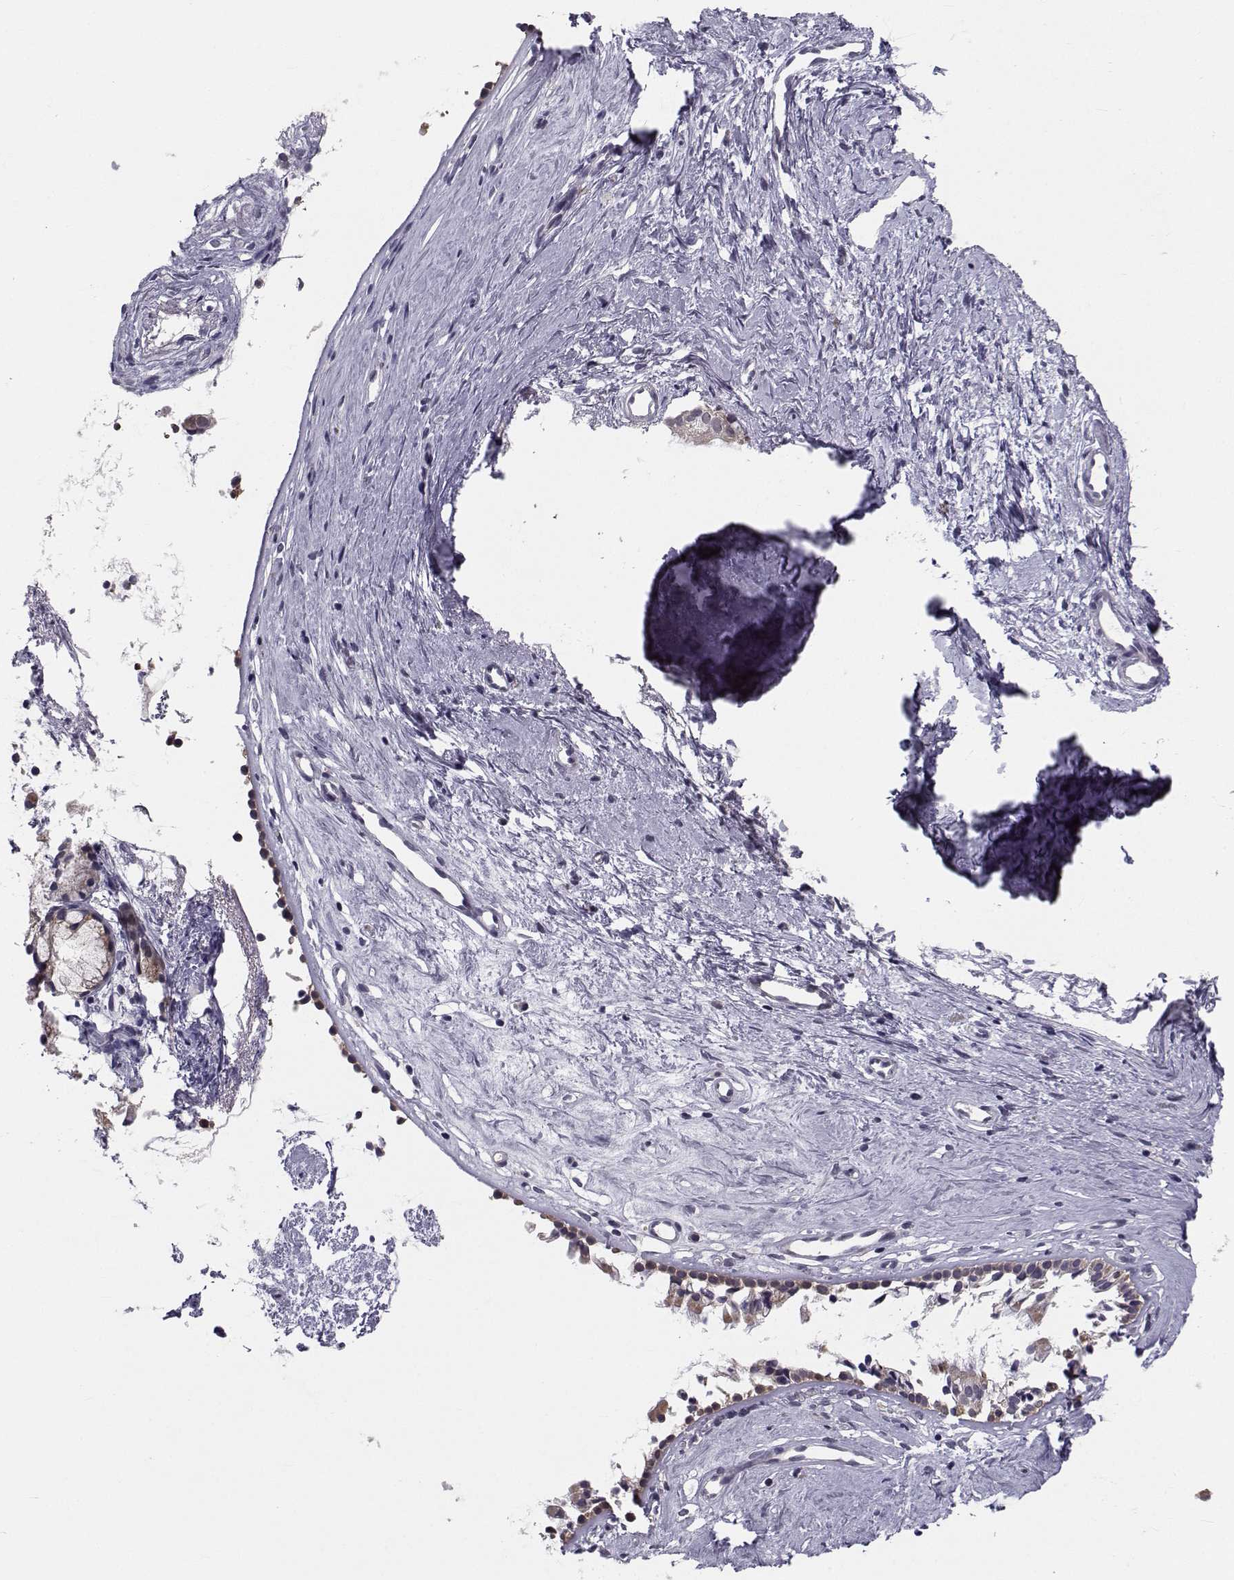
{"staining": {"intensity": "negative", "quantity": "none", "location": "none"}, "tissue": "nasopharynx", "cell_type": "Respiratory epithelial cells", "image_type": "normal", "snomed": [{"axis": "morphology", "description": "Normal tissue, NOS"}, {"axis": "topography", "description": "Nasopharynx"}], "caption": "Immunohistochemical staining of unremarkable nasopharynx demonstrates no significant expression in respiratory epithelial cells.", "gene": "ANGPT1", "patient": {"sex": "female", "age": 52}}